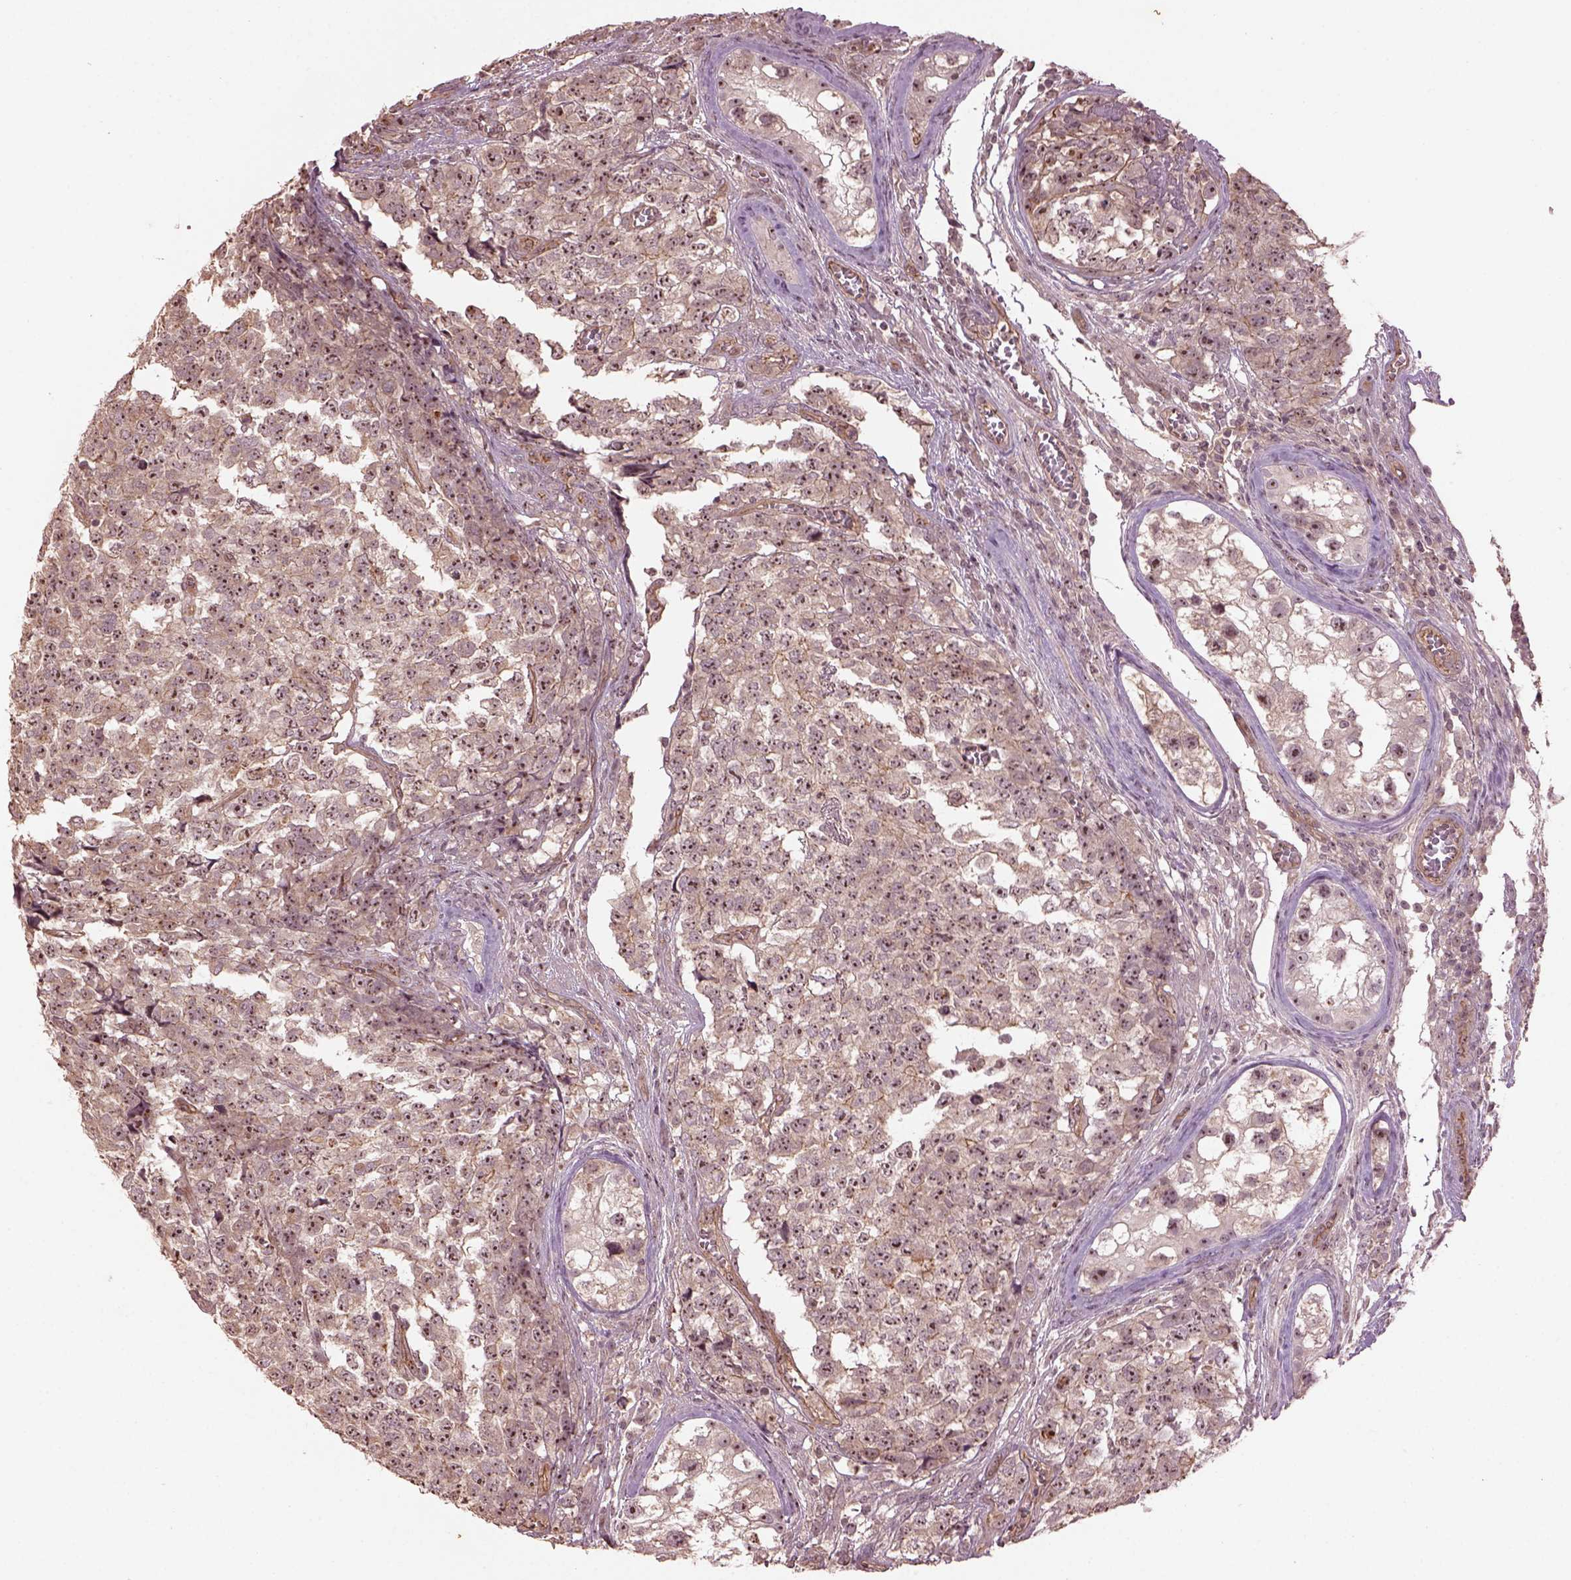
{"staining": {"intensity": "moderate", "quantity": ">75%", "location": "nuclear"}, "tissue": "testis cancer", "cell_type": "Tumor cells", "image_type": "cancer", "snomed": [{"axis": "morphology", "description": "Carcinoma, Embryonal, NOS"}, {"axis": "topography", "description": "Testis"}], "caption": "An immunohistochemistry (IHC) image of neoplastic tissue is shown. Protein staining in brown highlights moderate nuclear positivity in testis cancer within tumor cells. (brown staining indicates protein expression, while blue staining denotes nuclei).", "gene": "GNRH1", "patient": {"sex": "male", "age": 23}}